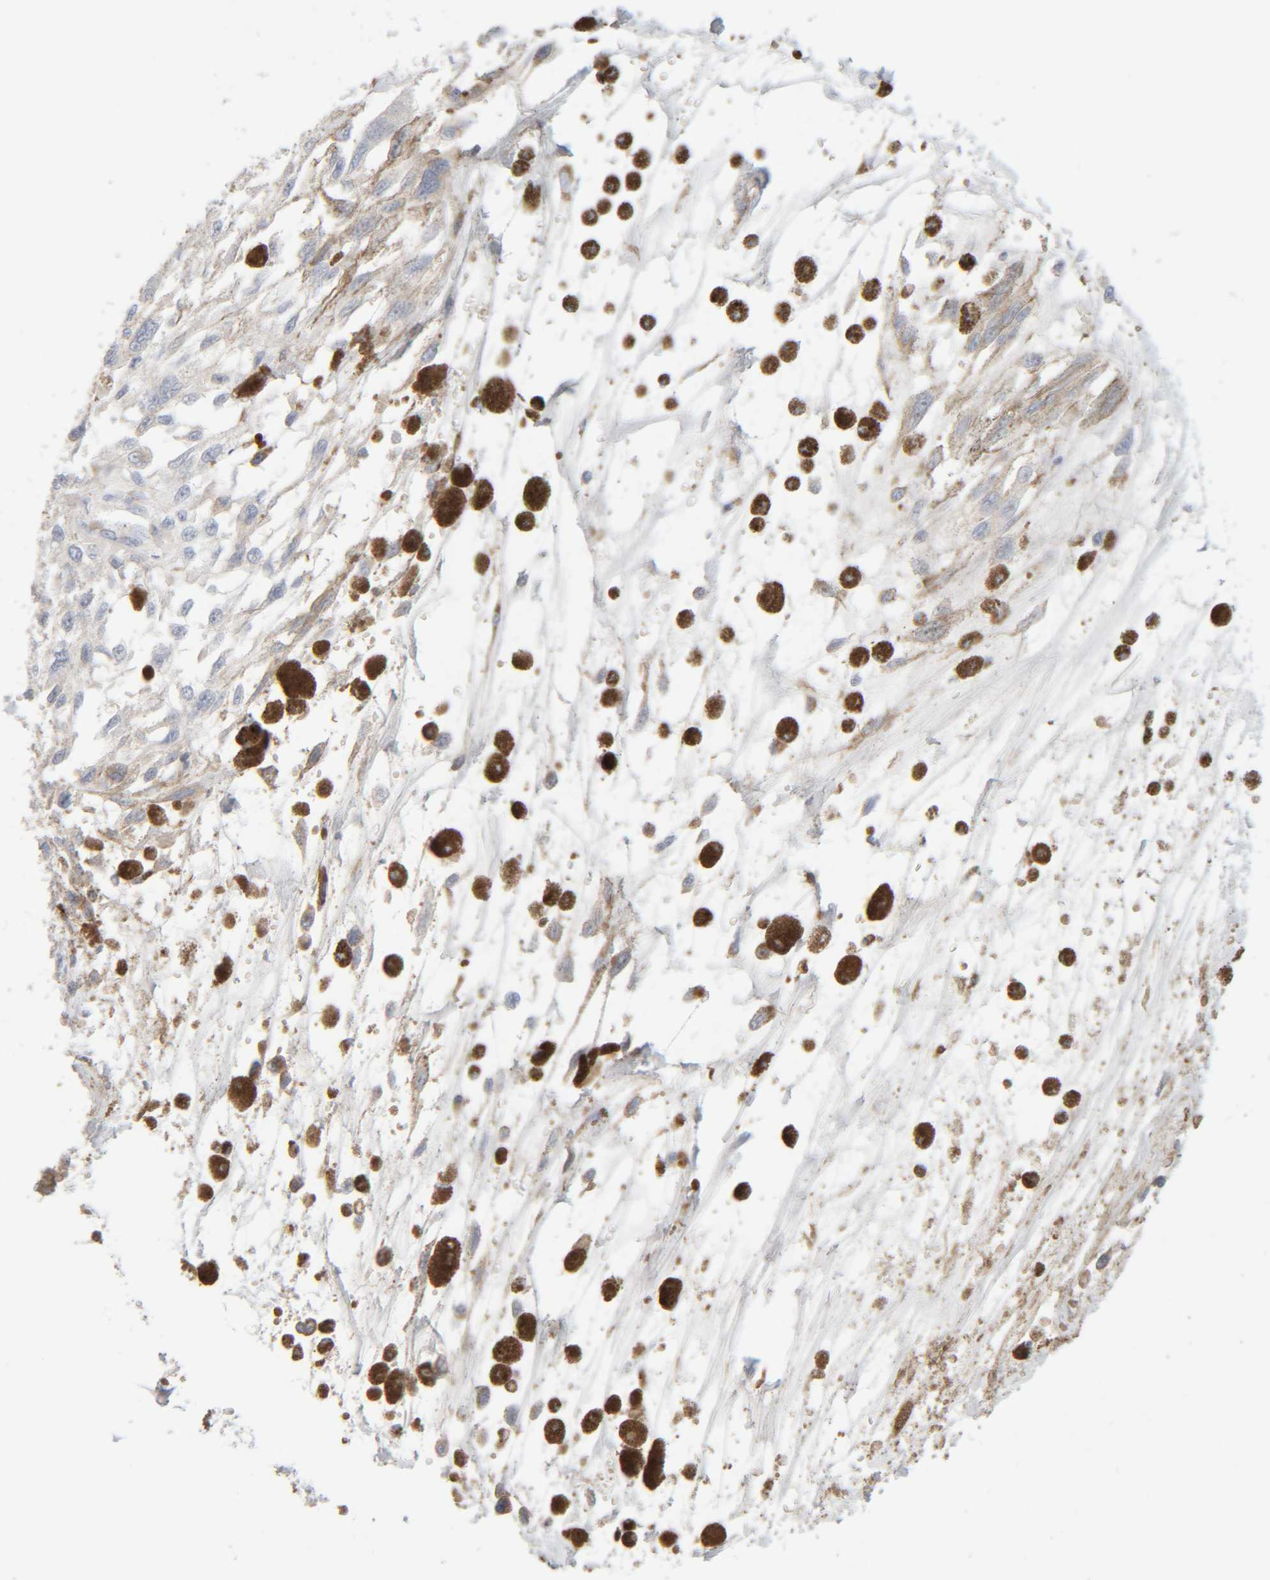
{"staining": {"intensity": "negative", "quantity": "none", "location": "none"}, "tissue": "melanoma", "cell_type": "Tumor cells", "image_type": "cancer", "snomed": [{"axis": "morphology", "description": "Malignant melanoma, Metastatic site"}, {"axis": "topography", "description": "Lymph node"}], "caption": "Immunohistochemistry histopathology image of neoplastic tissue: human malignant melanoma (metastatic site) stained with DAB displays no significant protein staining in tumor cells.", "gene": "RIDA", "patient": {"sex": "male", "age": 59}}